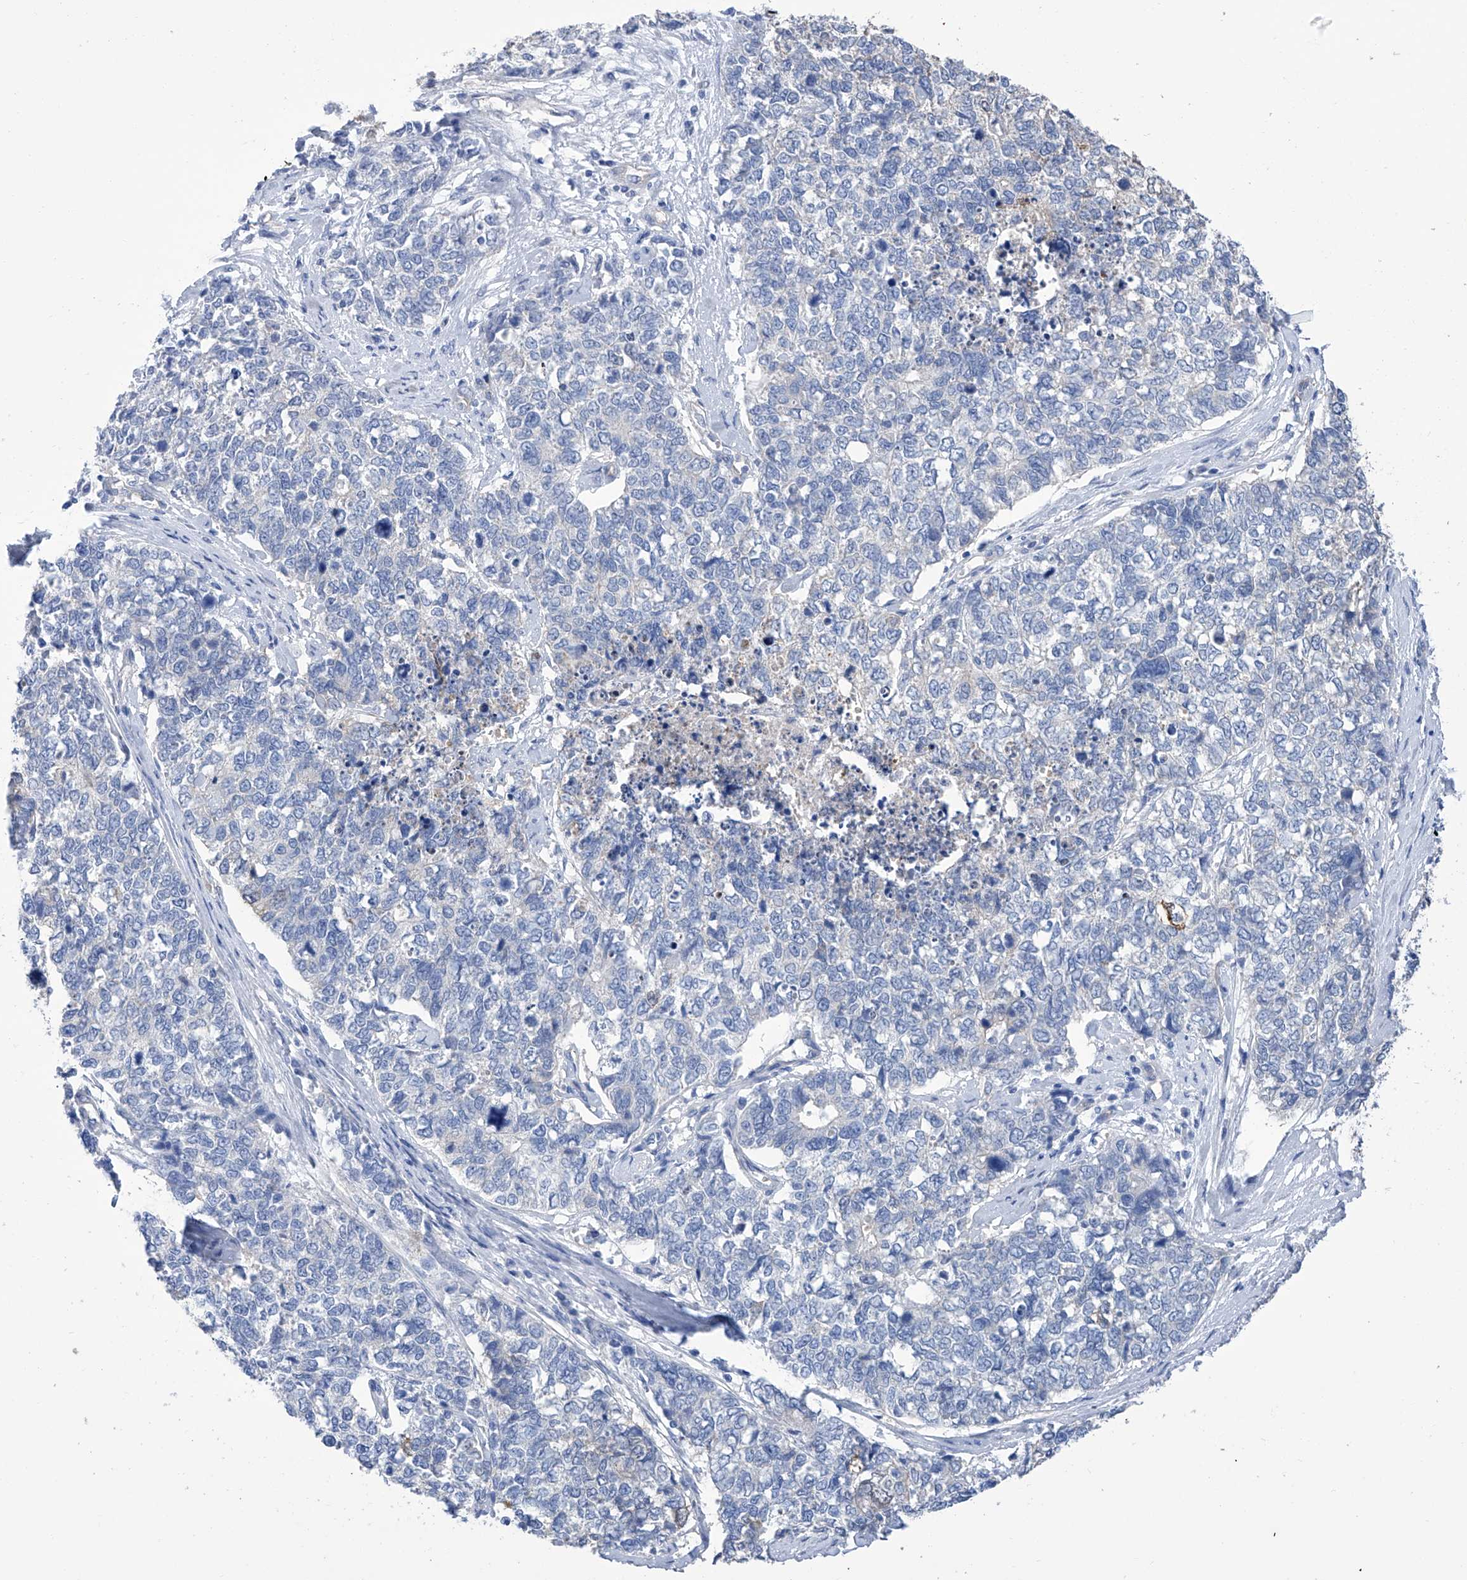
{"staining": {"intensity": "negative", "quantity": "none", "location": "none"}, "tissue": "cervical cancer", "cell_type": "Tumor cells", "image_type": "cancer", "snomed": [{"axis": "morphology", "description": "Squamous cell carcinoma, NOS"}, {"axis": "topography", "description": "Cervix"}], "caption": "Cervical squamous cell carcinoma stained for a protein using immunohistochemistry displays no staining tumor cells.", "gene": "SMS", "patient": {"sex": "female", "age": 63}}